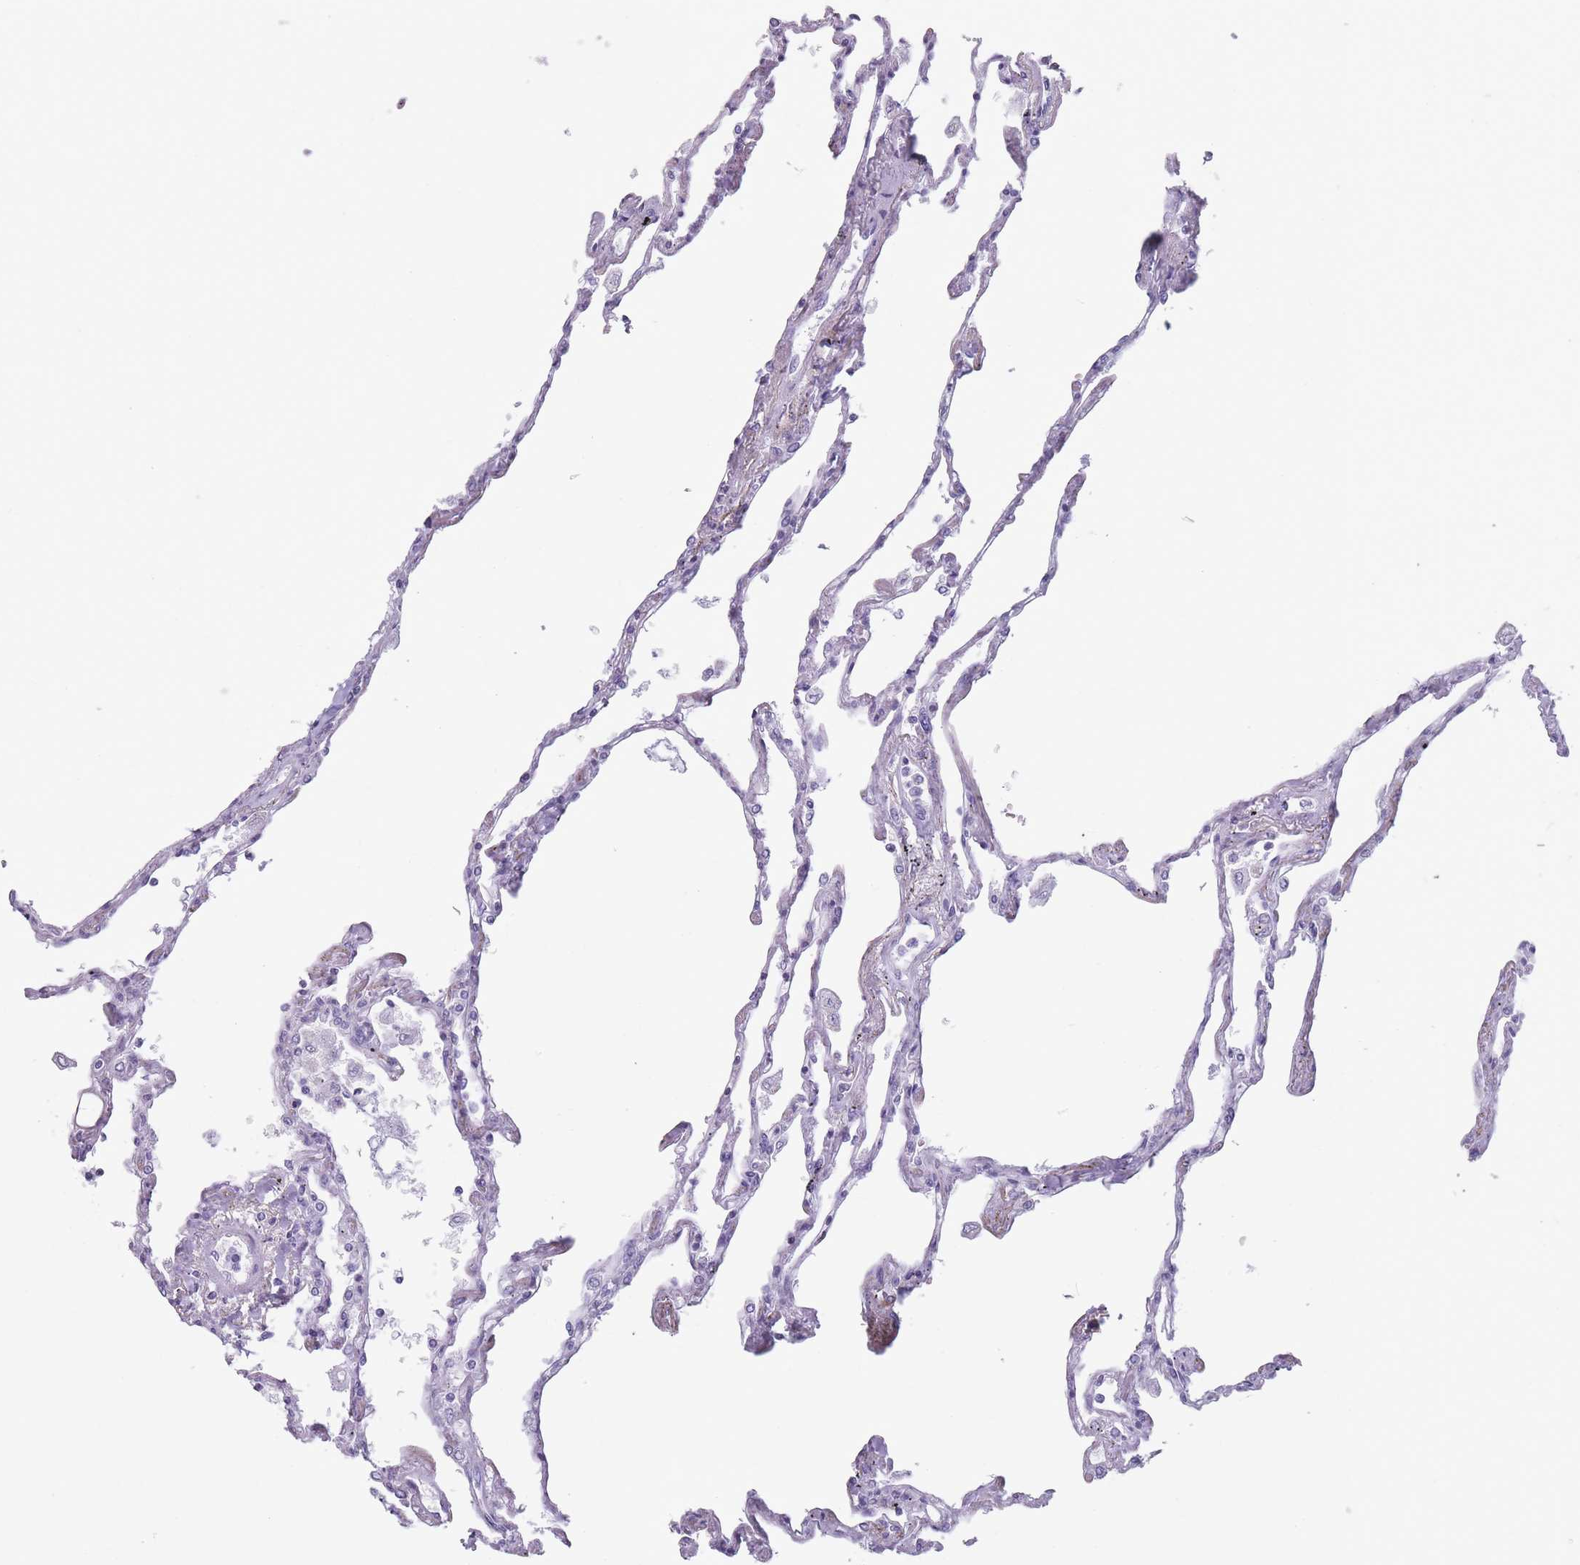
{"staining": {"intensity": "negative", "quantity": "none", "location": "none"}, "tissue": "lung", "cell_type": "Alveolar cells", "image_type": "normal", "snomed": [{"axis": "morphology", "description": "Normal tissue, NOS"}, {"axis": "topography", "description": "Lung"}], "caption": "Alveolar cells are negative for protein expression in benign human lung. (DAB (3,3'-diaminobenzidine) immunohistochemistry visualized using brightfield microscopy, high magnification).", "gene": "PAIP2B", "patient": {"sex": "female", "age": 67}}